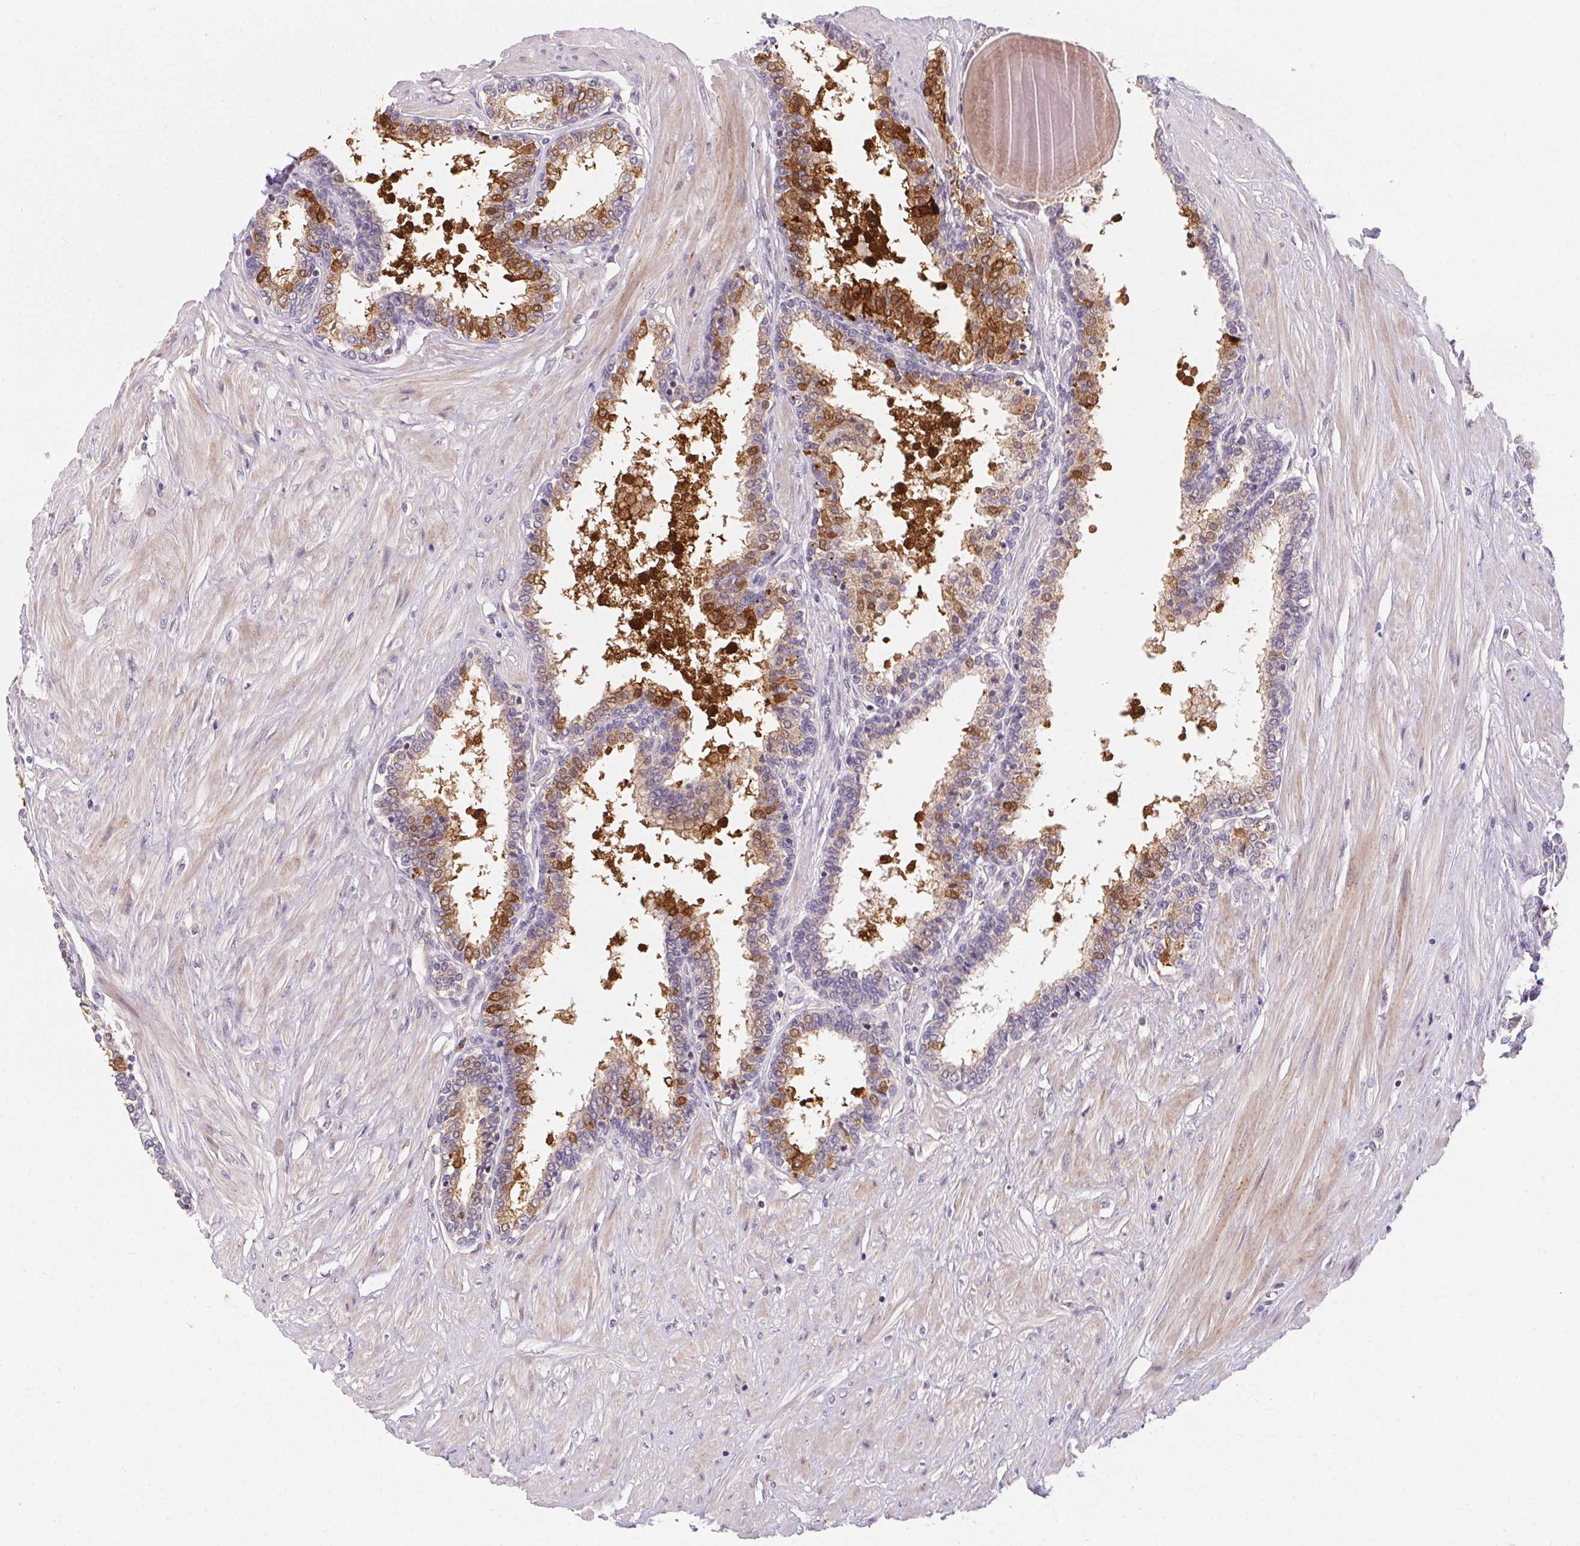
{"staining": {"intensity": "moderate", "quantity": "25%-75%", "location": "cytoplasmic/membranous,nuclear"}, "tissue": "prostate", "cell_type": "Glandular cells", "image_type": "normal", "snomed": [{"axis": "morphology", "description": "Normal tissue, NOS"}, {"axis": "topography", "description": "Prostate"}], "caption": "Normal prostate exhibits moderate cytoplasmic/membranous,nuclear expression in approximately 25%-75% of glandular cells.", "gene": "TMEM52B", "patient": {"sex": "male", "age": 55}}